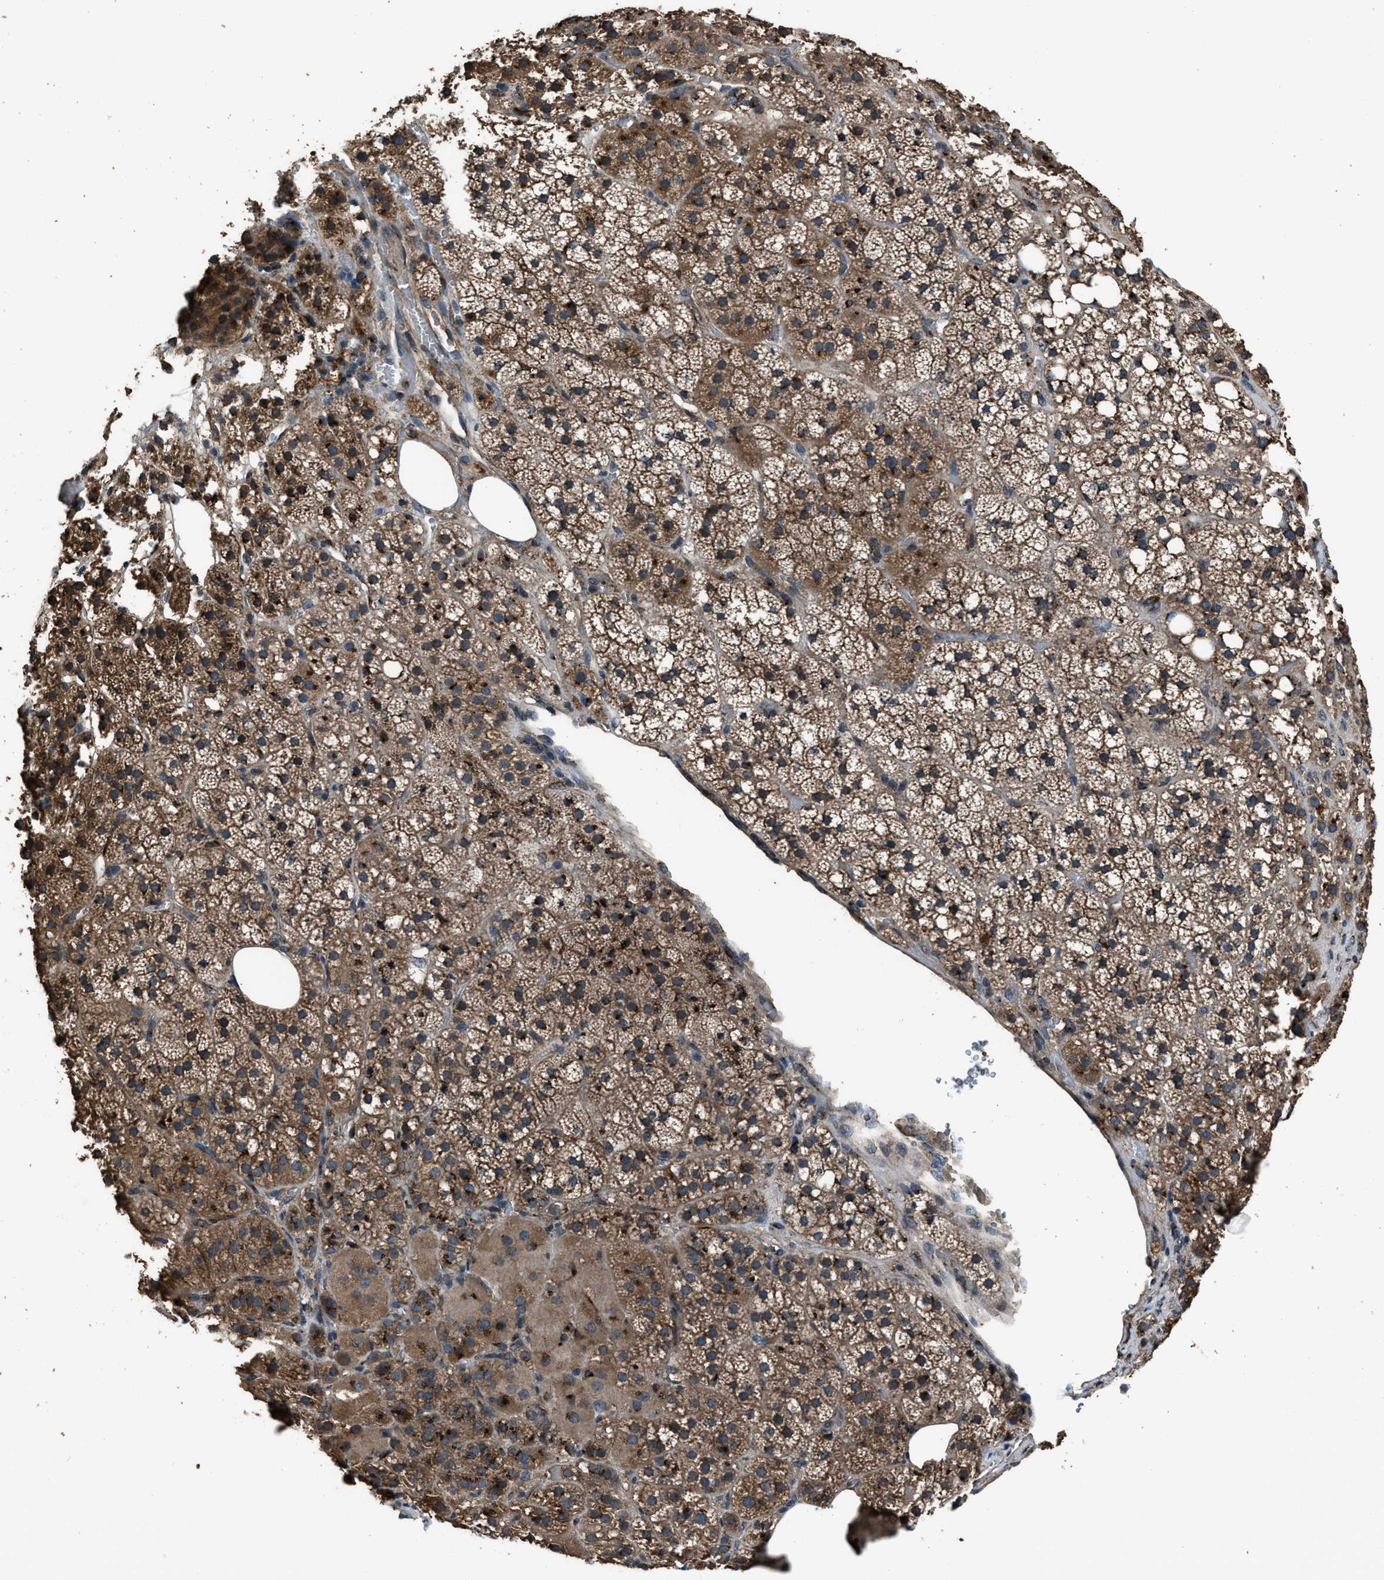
{"staining": {"intensity": "moderate", "quantity": ">75%", "location": "cytoplasmic/membranous"}, "tissue": "adrenal gland", "cell_type": "Glandular cells", "image_type": "normal", "snomed": [{"axis": "morphology", "description": "Normal tissue, NOS"}, {"axis": "topography", "description": "Adrenal gland"}], "caption": "DAB immunohistochemical staining of benign human adrenal gland reveals moderate cytoplasmic/membranous protein expression in approximately >75% of glandular cells.", "gene": "SLC38A10", "patient": {"sex": "female", "age": 59}}